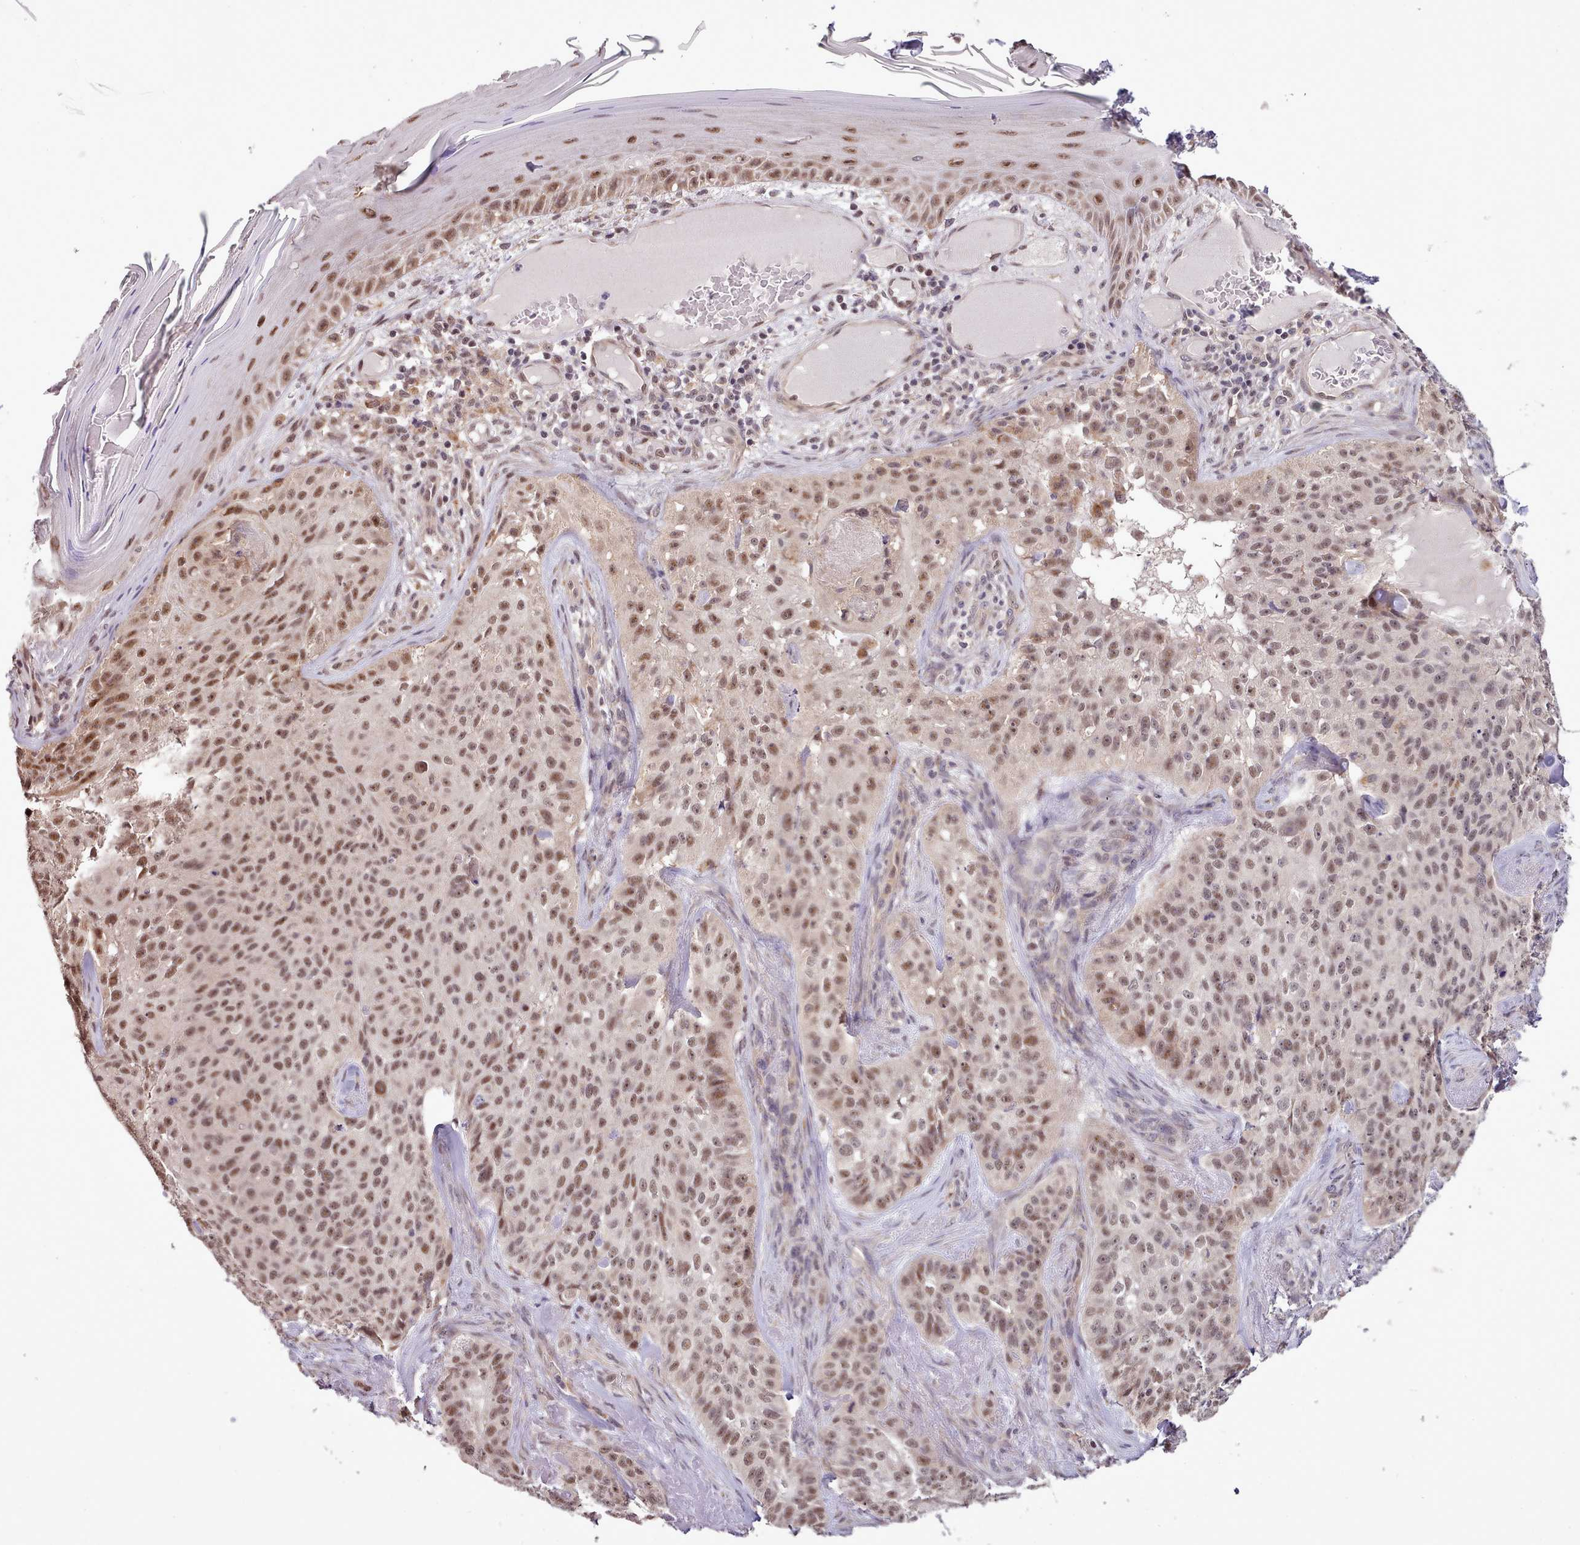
{"staining": {"intensity": "moderate", "quantity": ">75%", "location": "nuclear"}, "tissue": "skin cancer", "cell_type": "Tumor cells", "image_type": "cancer", "snomed": [{"axis": "morphology", "description": "Basal cell carcinoma"}, {"axis": "topography", "description": "Skin"}], "caption": "Skin cancer tissue reveals moderate nuclear staining in approximately >75% of tumor cells", "gene": "SETX", "patient": {"sex": "female", "age": 92}}